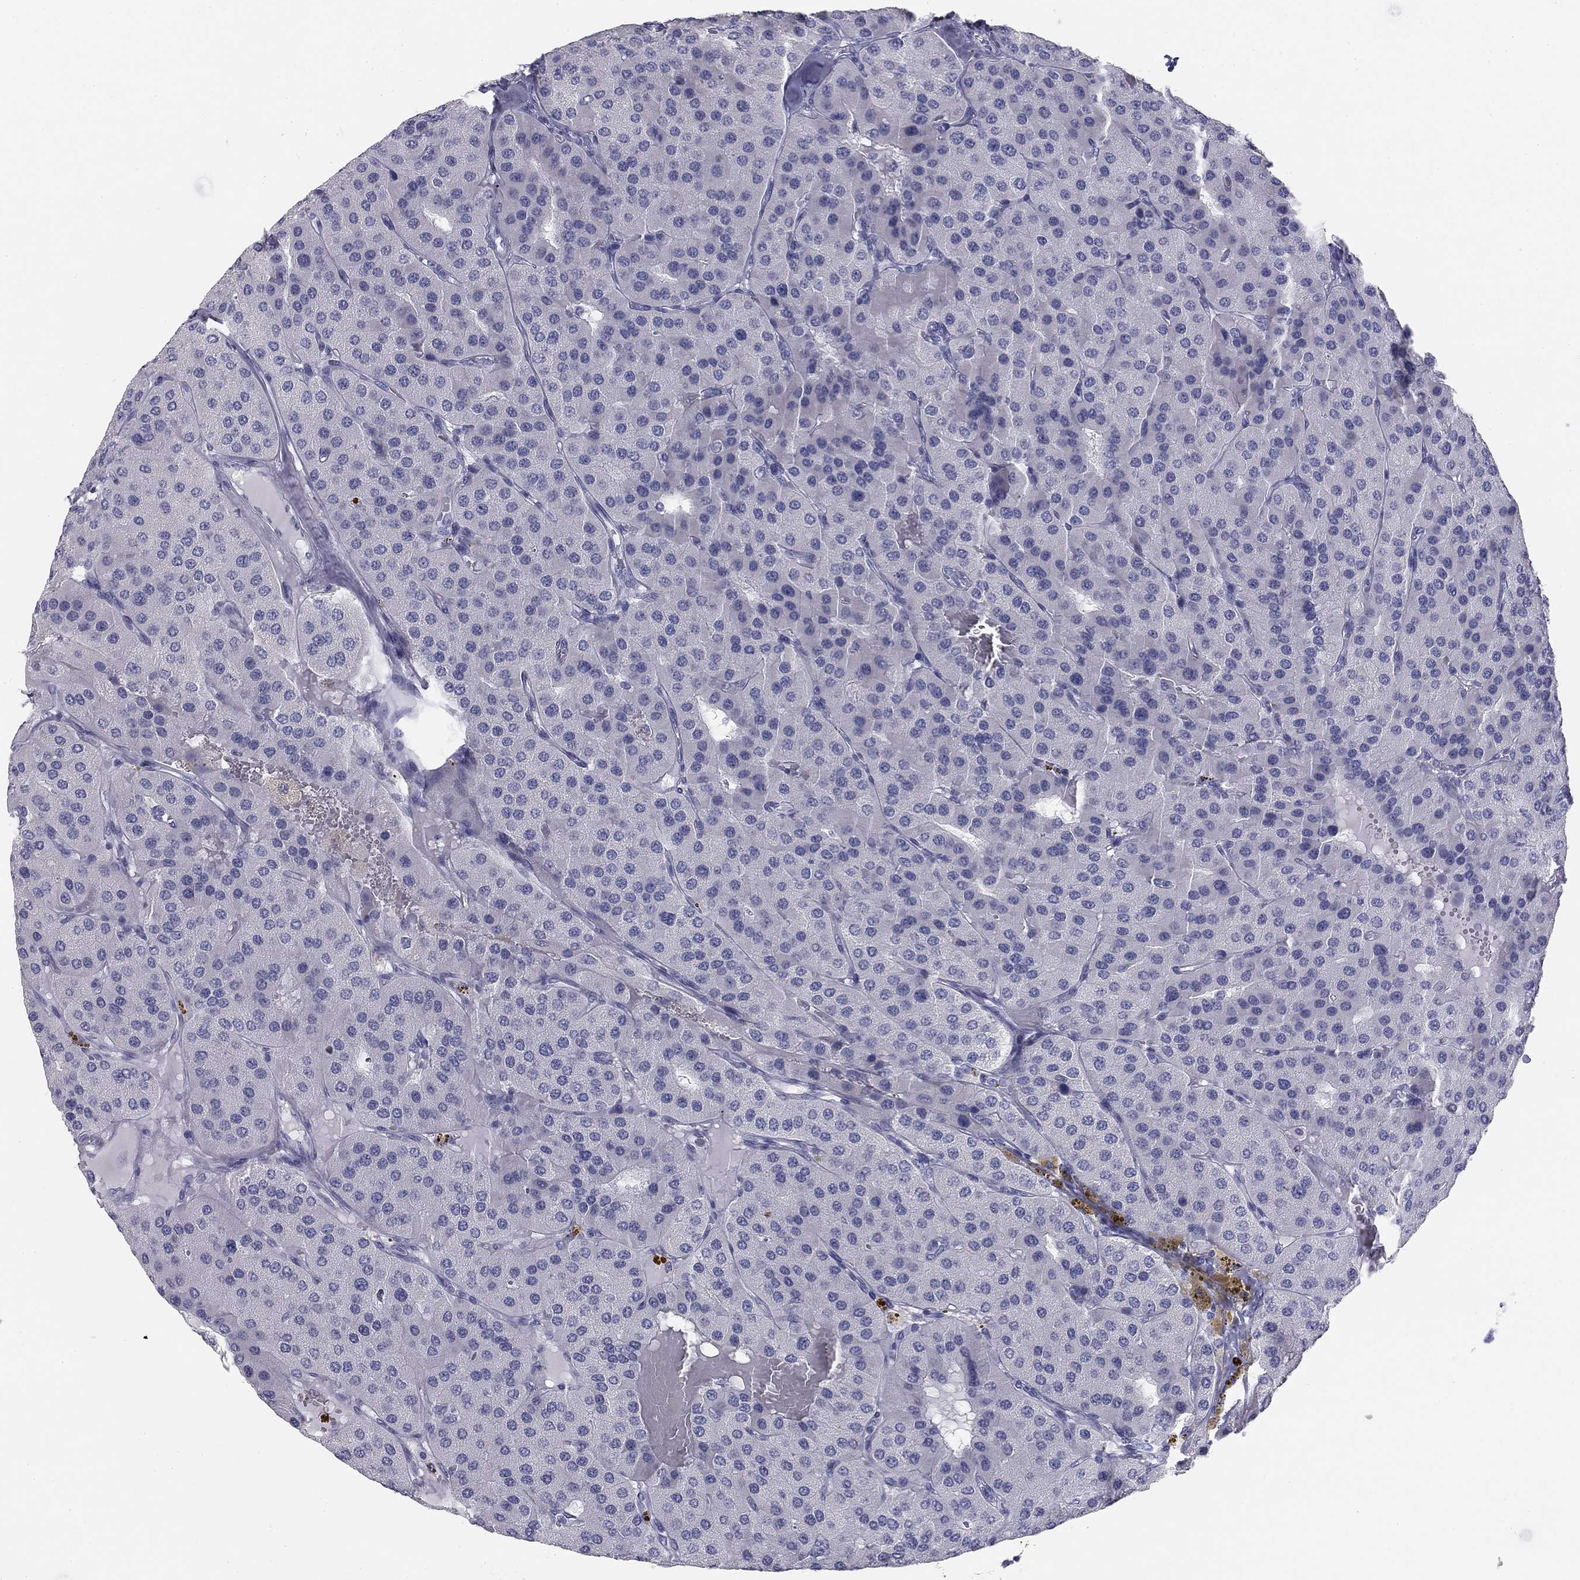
{"staining": {"intensity": "negative", "quantity": "none", "location": "none"}, "tissue": "parathyroid gland", "cell_type": "Glandular cells", "image_type": "normal", "snomed": [{"axis": "morphology", "description": "Normal tissue, NOS"}, {"axis": "morphology", "description": "Adenoma, NOS"}, {"axis": "topography", "description": "Parathyroid gland"}], "caption": "Immunohistochemistry photomicrograph of benign parathyroid gland: parathyroid gland stained with DAB (3,3'-diaminobenzidine) shows no significant protein expression in glandular cells.", "gene": "SULT2B1", "patient": {"sex": "female", "age": 86}}